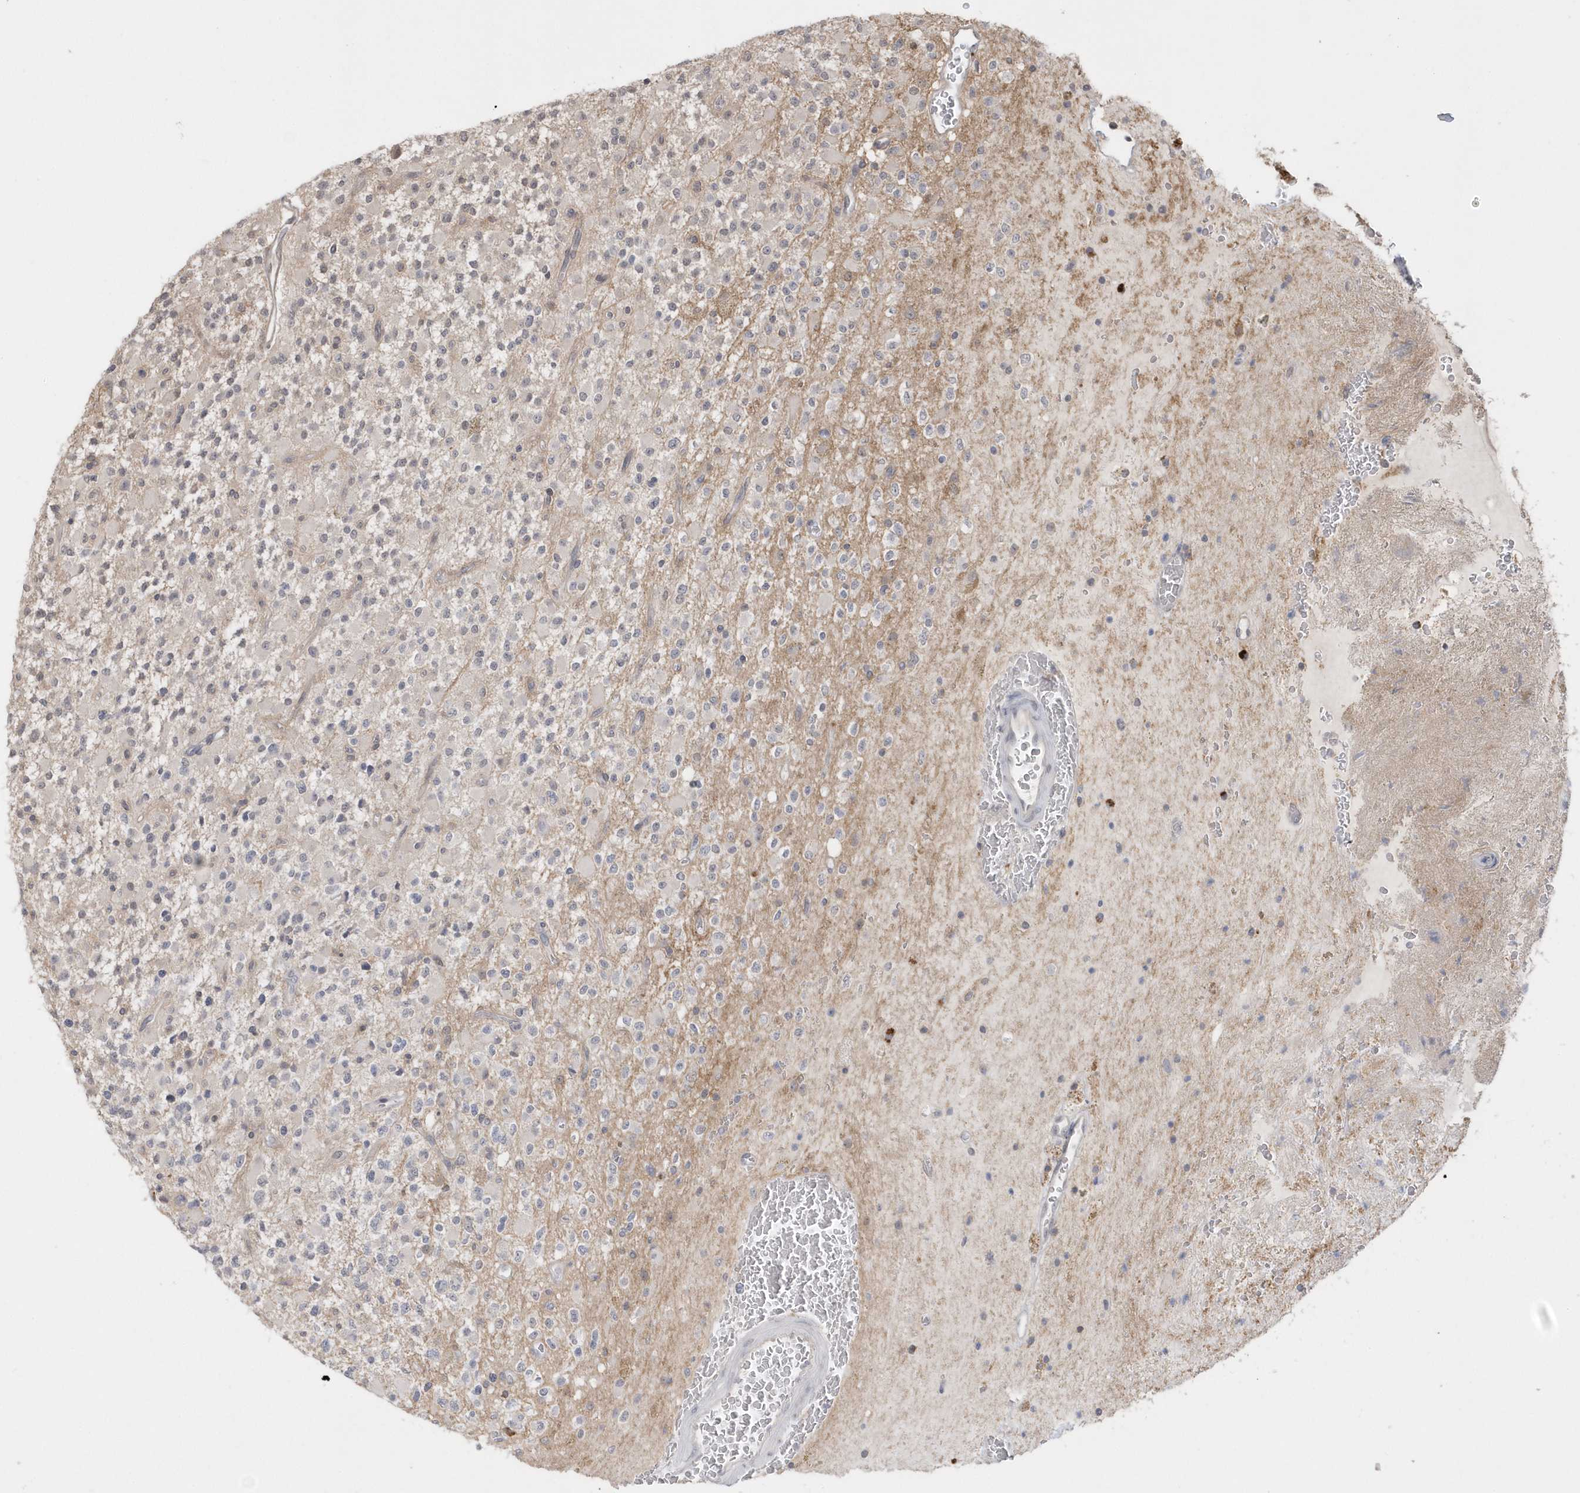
{"staining": {"intensity": "negative", "quantity": "none", "location": "none"}, "tissue": "glioma", "cell_type": "Tumor cells", "image_type": "cancer", "snomed": [{"axis": "morphology", "description": "Glioma, malignant, High grade"}, {"axis": "topography", "description": "Brain"}], "caption": "Tumor cells show no significant protein positivity in high-grade glioma (malignant).", "gene": "CRIP3", "patient": {"sex": "male", "age": 34}}